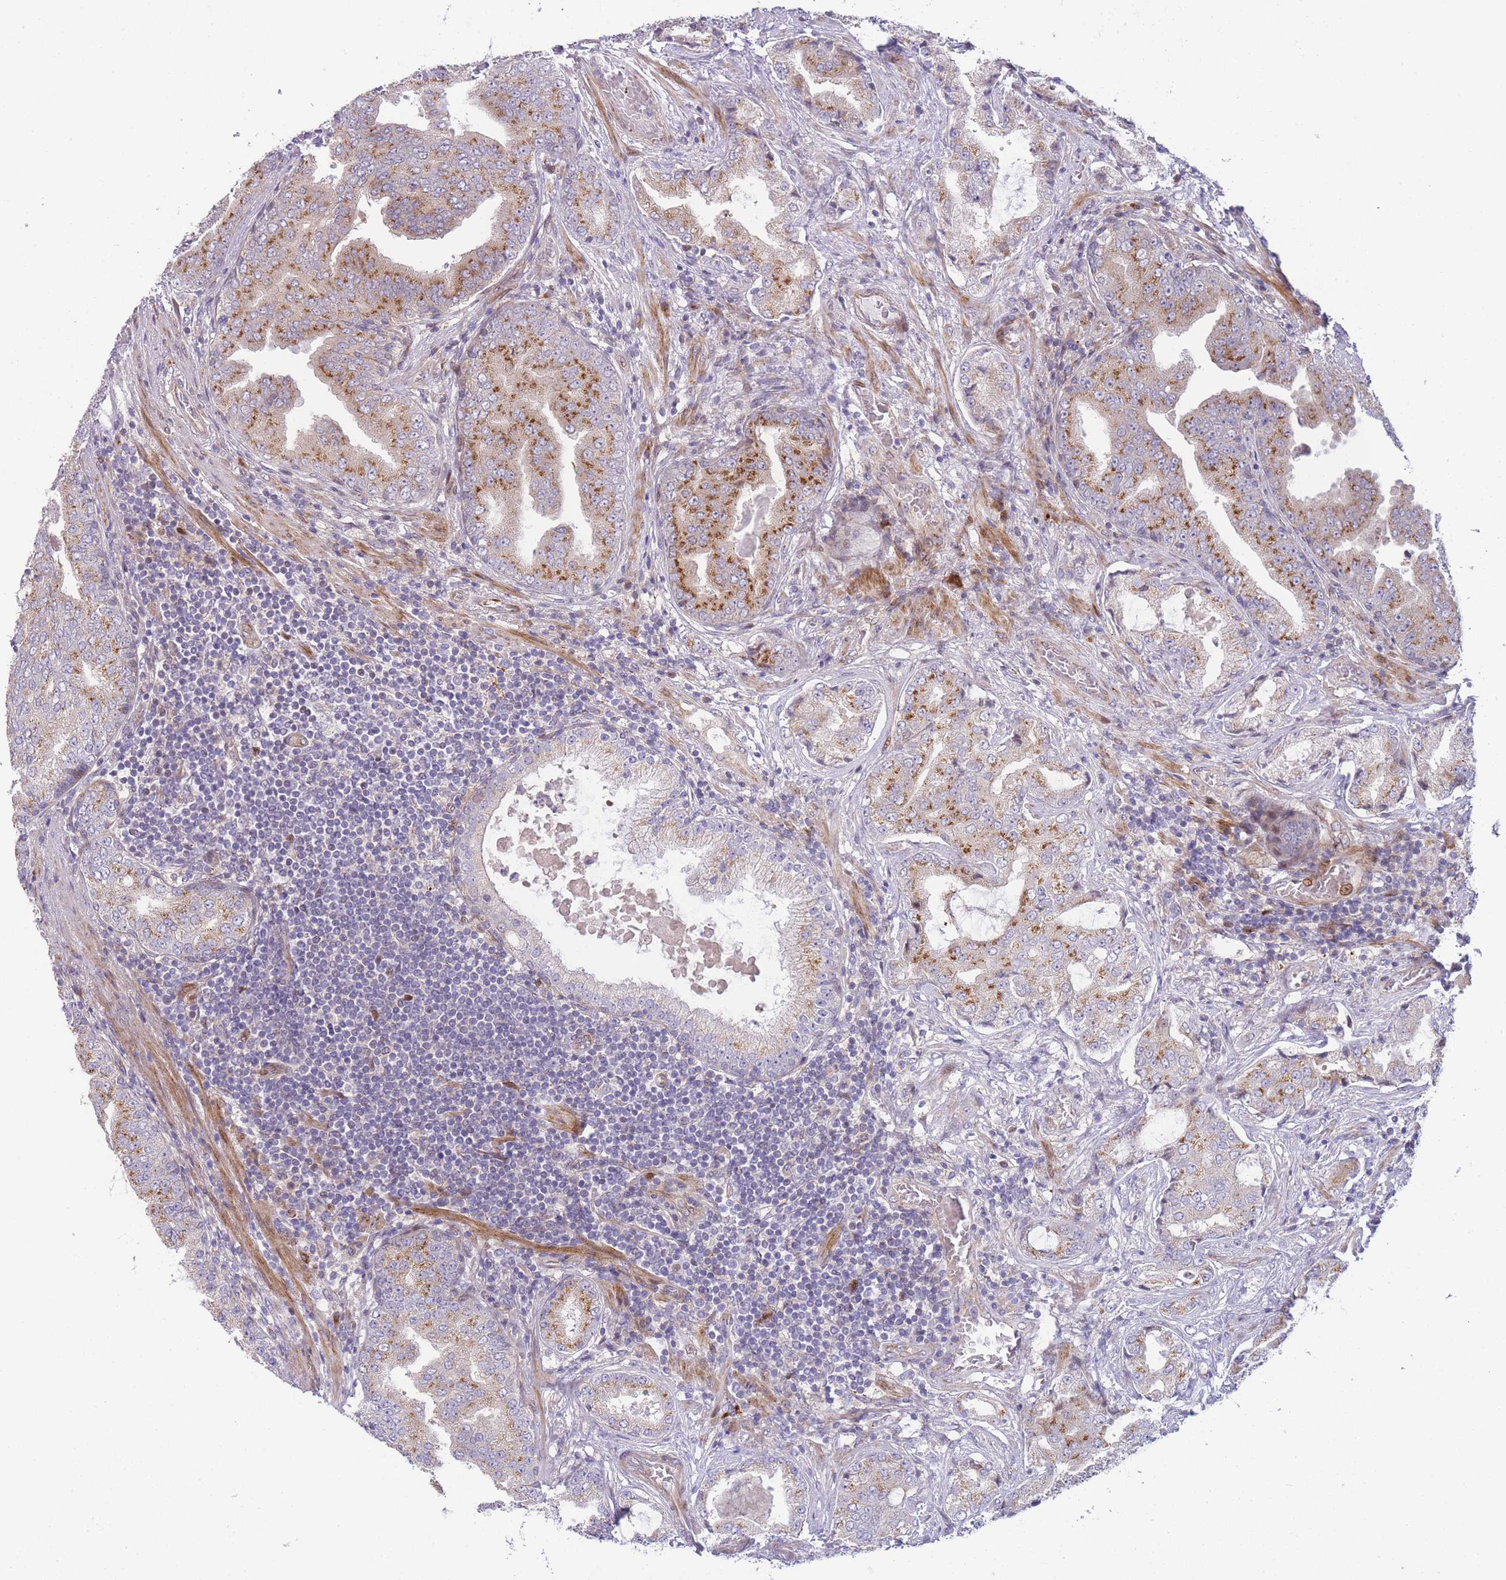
{"staining": {"intensity": "moderate", "quantity": "25%-75%", "location": "cytoplasmic/membranous"}, "tissue": "prostate cancer", "cell_type": "Tumor cells", "image_type": "cancer", "snomed": [{"axis": "morphology", "description": "Adenocarcinoma, High grade"}, {"axis": "topography", "description": "Prostate"}], "caption": "Protein expression analysis of adenocarcinoma (high-grade) (prostate) reveals moderate cytoplasmic/membranous staining in approximately 25%-75% of tumor cells.", "gene": "ATP5MC2", "patient": {"sex": "male", "age": 68}}